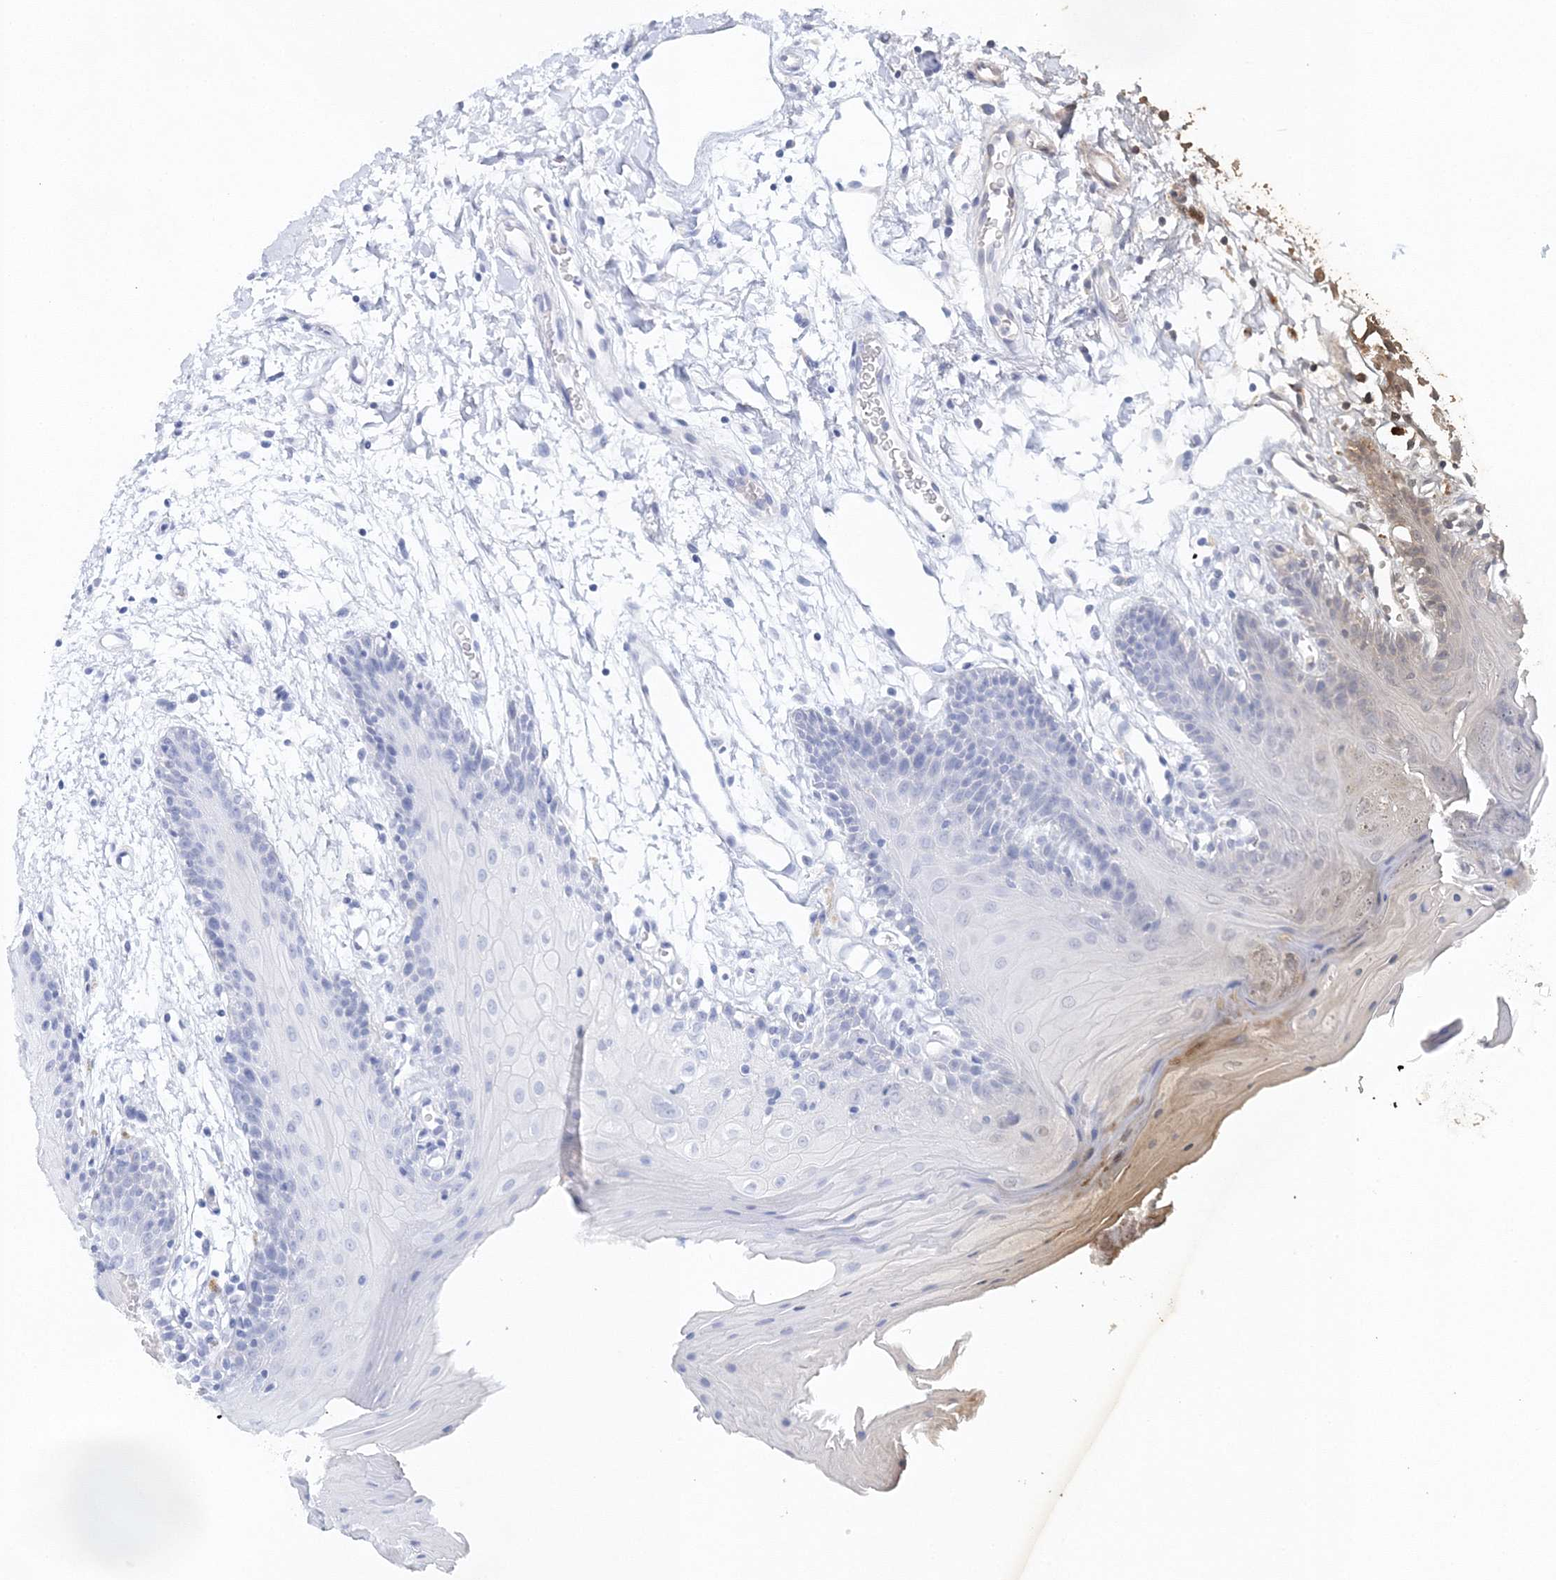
{"staining": {"intensity": "negative", "quantity": "none", "location": "none"}, "tissue": "oral mucosa", "cell_type": "Squamous epithelial cells", "image_type": "normal", "snomed": [{"axis": "morphology", "description": "Normal tissue, NOS"}, {"axis": "topography", "description": "Skeletal muscle"}, {"axis": "topography", "description": "Oral tissue"}, {"axis": "topography", "description": "Salivary gland"}, {"axis": "topography", "description": "Peripheral nerve tissue"}], "caption": "IHC of unremarkable oral mucosa shows no staining in squamous epithelial cells. (Brightfield microscopy of DAB immunohistochemistry at high magnification).", "gene": "MYOZ2", "patient": {"sex": "male", "age": 54}}